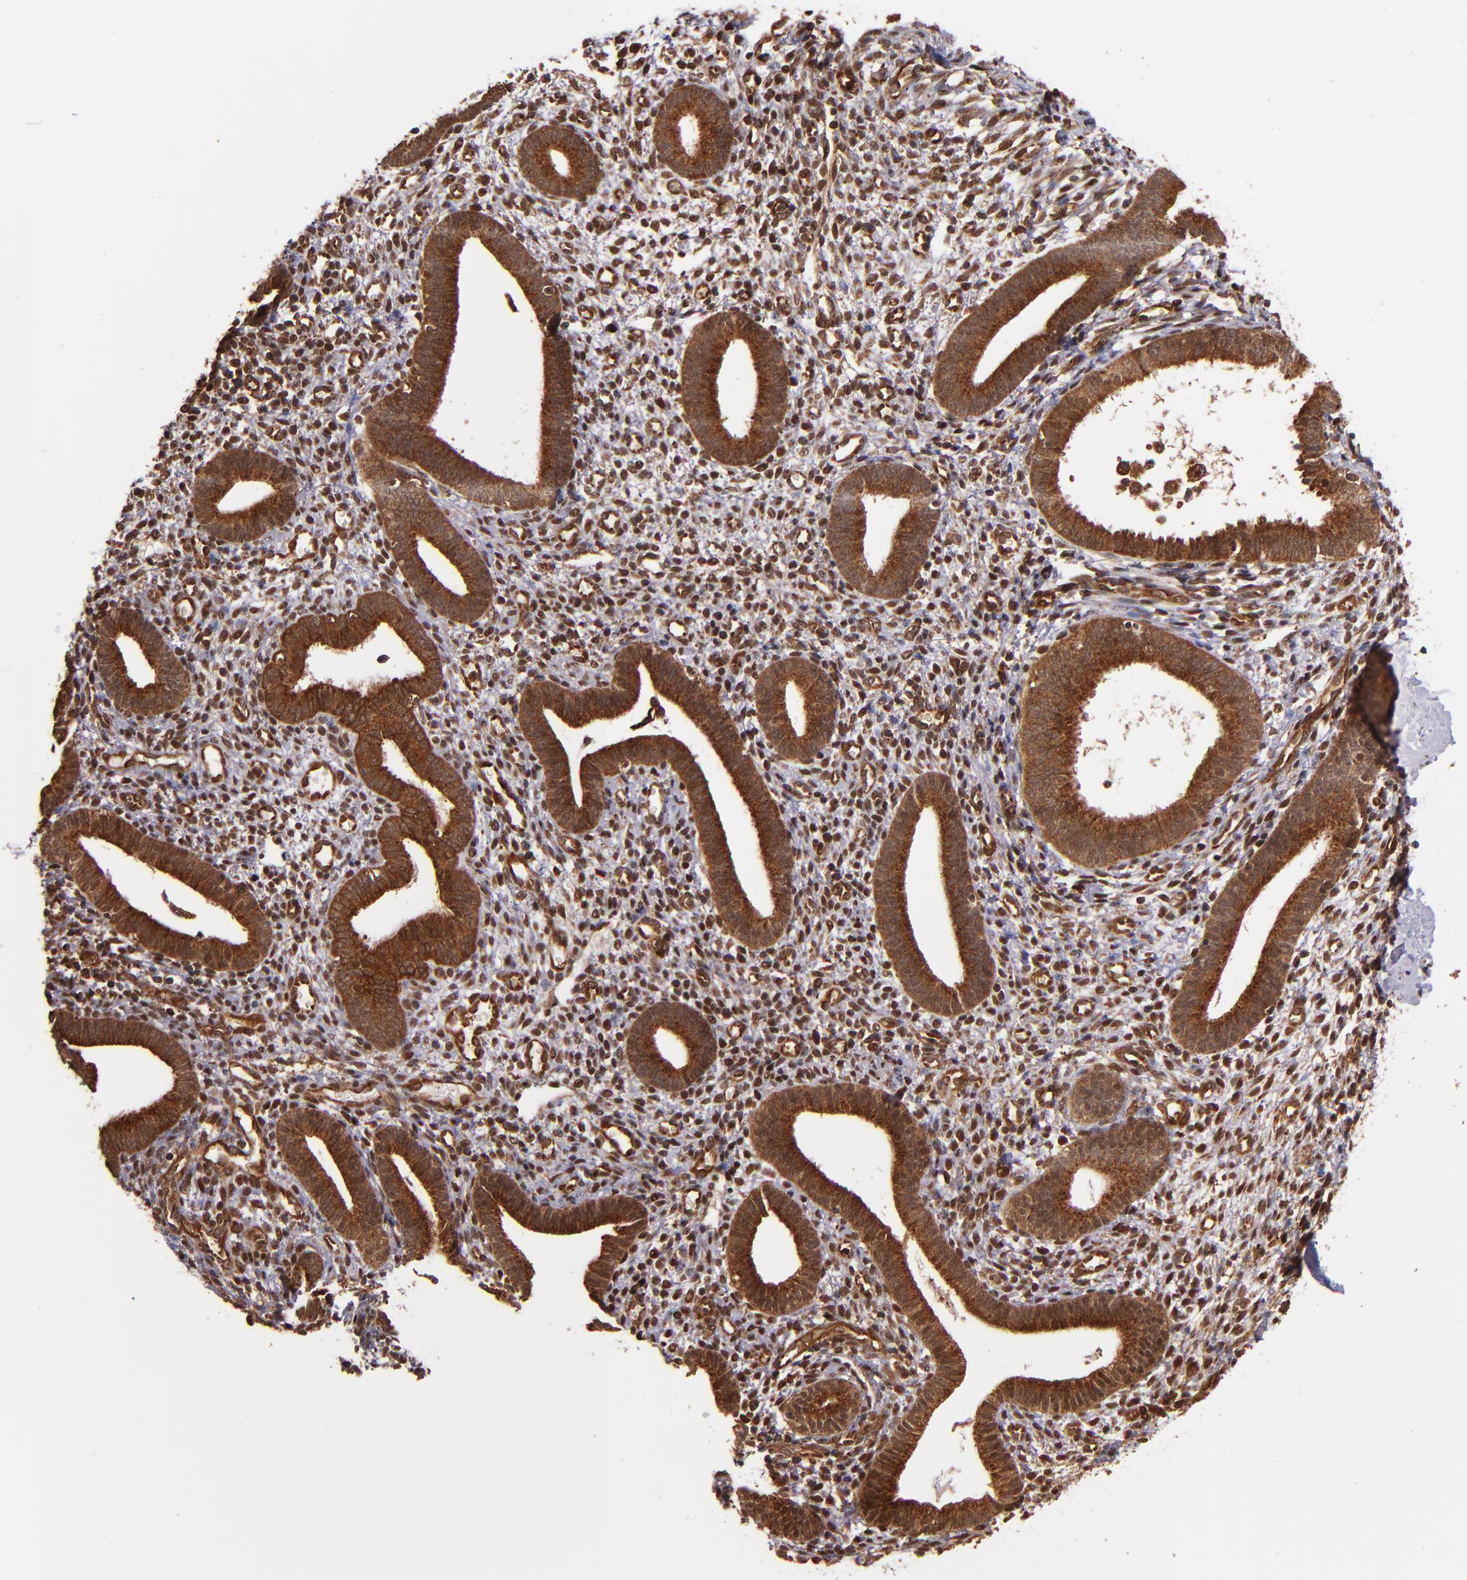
{"staining": {"intensity": "strong", "quantity": ">75%", "location": "nuclear"}, "tissue": "endometrium", "cell_type": "Cells in endometrial stroma", "image_type": "normal", "snomed": [{"axis": "morphology", "description": "Normal tissue, NOS"}, {"axis": "topography", "description": "Smooth muscle"}, {"axis": "topography", "description": "Endometrium"}], "caption": "A brown stain highlights strong nuclear expression of a protein in cells in endometrial stroma of benign human endometrium.", "gene": "STX8", "patient": {"sex": "female", "age": 57}}